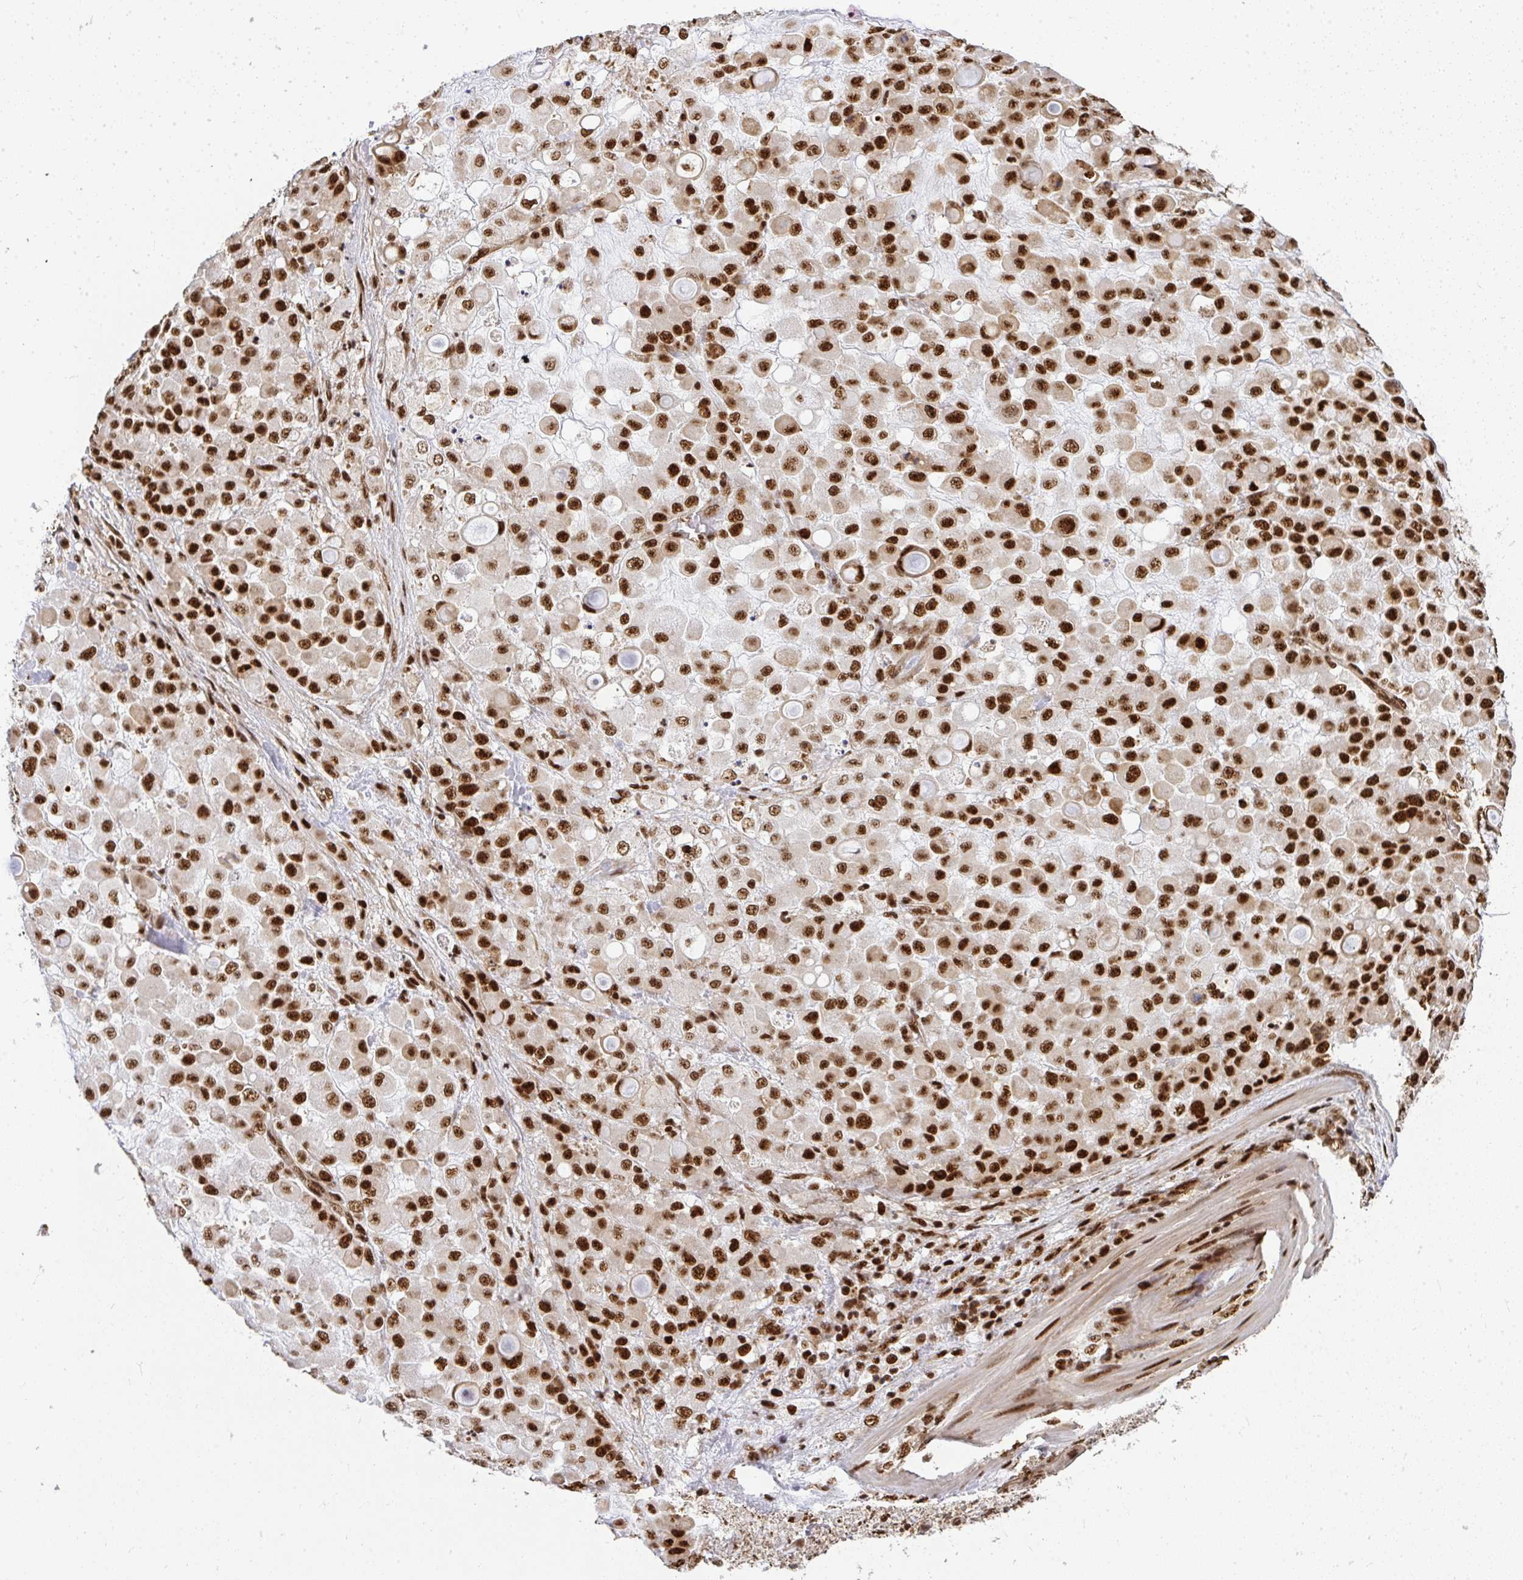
{"staining": {"intensity": "strong", "quantity": ">75%", "location": "nuclear"}, "tissue": "stomach cancer", "cell_type": "Tumor cells", "image_type": "cancer", "snomed": [{"axis": "morphology", "description": "Adenocarcinoma, NOS"}, {"axis": "topography", "description": "Stomach"}], "caption": "A brown stain highlights strong nuclear positivity of a protein in human adenocarcinoma (stomach) tumor cells.", "gene": "U2AF1", "patient": {"sex": "female", "age": 76}}